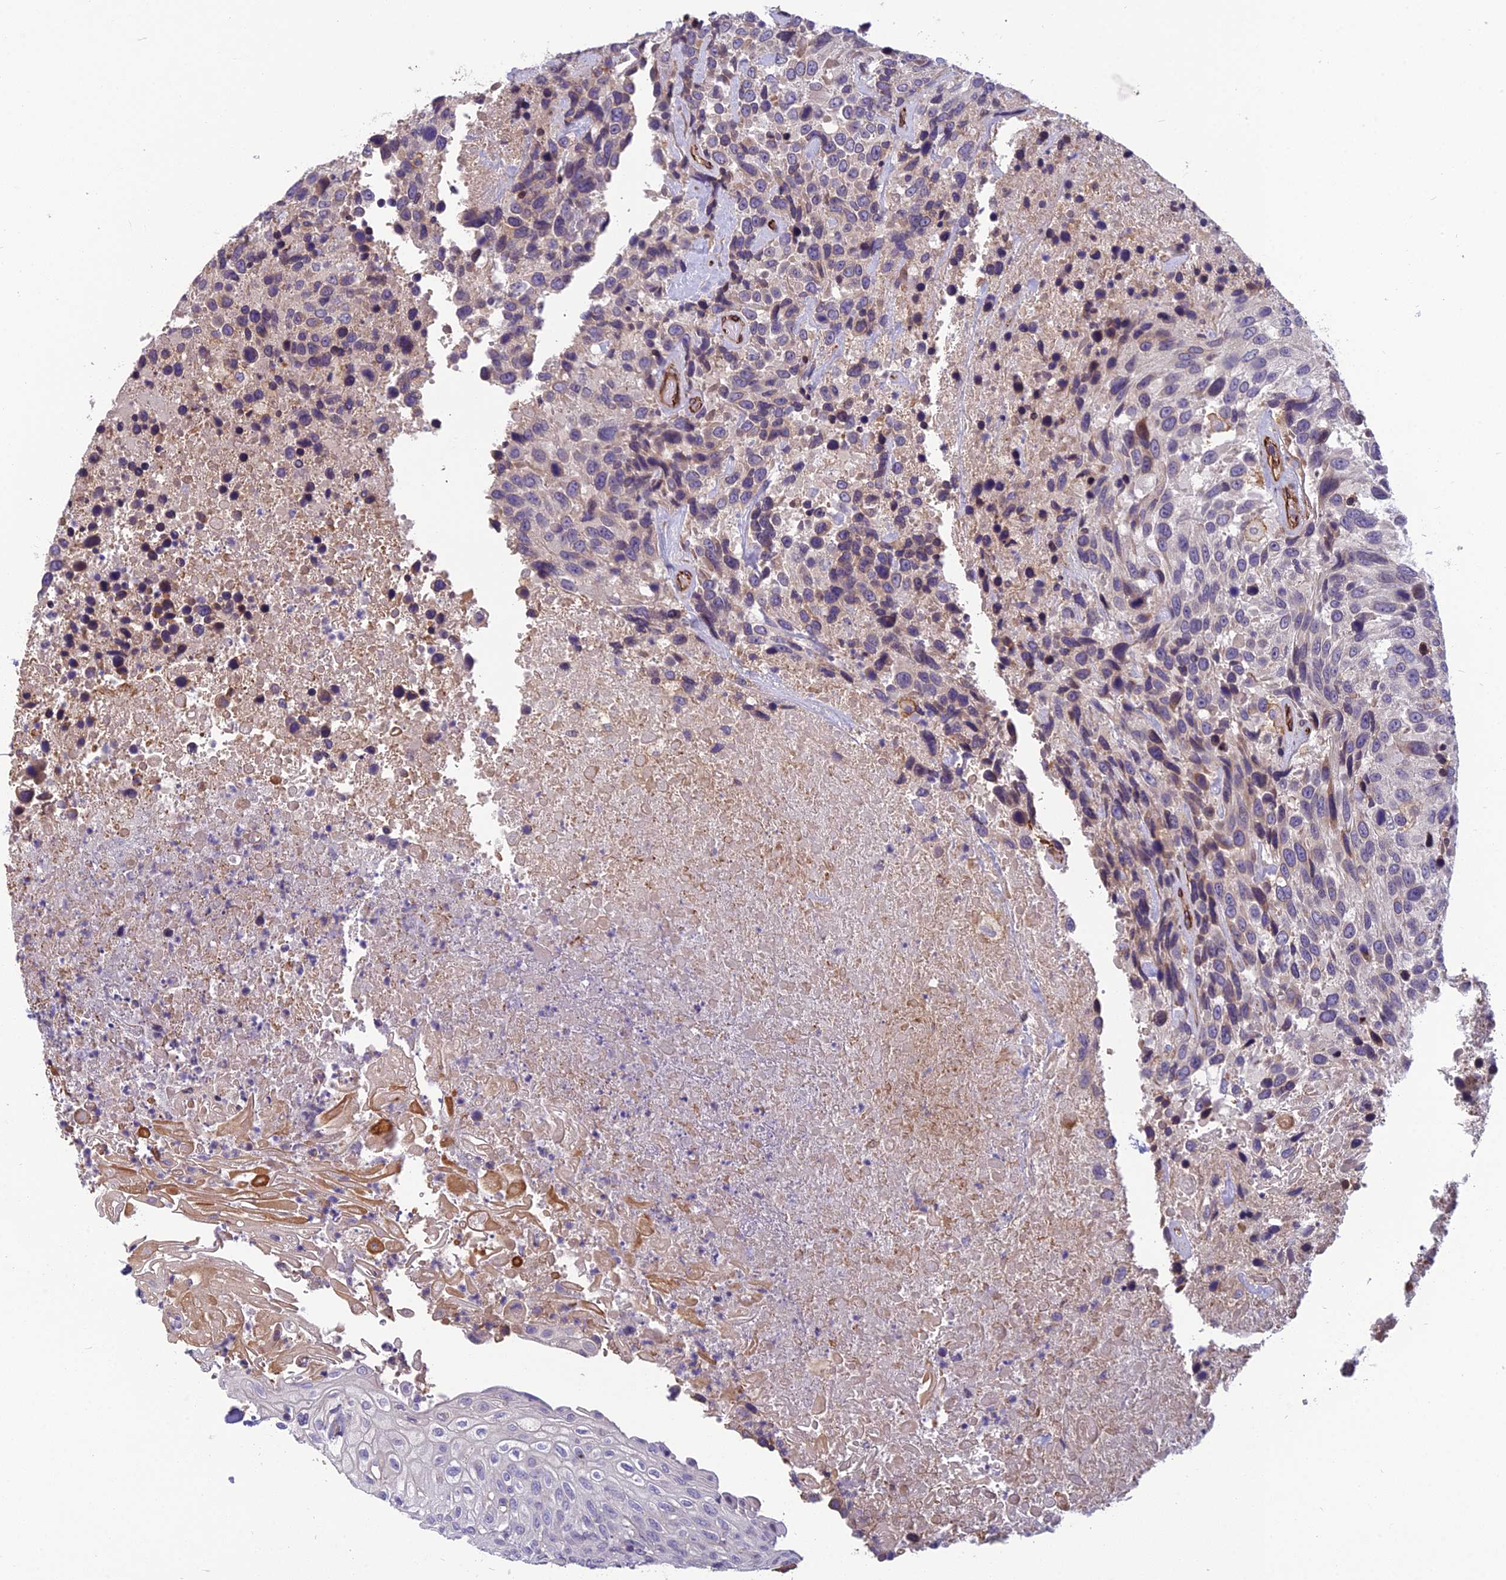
{"staining": {"intensity": "negative", "quantity": "none", "location": "none"}, "tissue": "urothelial cancer", "cell_type": "Tumor cells", "image_type": "cancer", "snomed": [{"axis": "morphology", "description": "Urothelial carcinoma, High grade"}, {"axis": "topography", "description": "Urinary bladder"}], "caption": "An IHC micrograph of urothelial carcinoma (high-grade) is shown. There is no staining in tumor cells of urothelial carcinoma (high-grade). The staining was performed using DAB to visualize the protein expression in brown, while the nuclei were stained in blue with hematoxylin (Magnification: 20x).", "gene": "TSPAN15", "patient": {"sex": "female", "age": 70}}